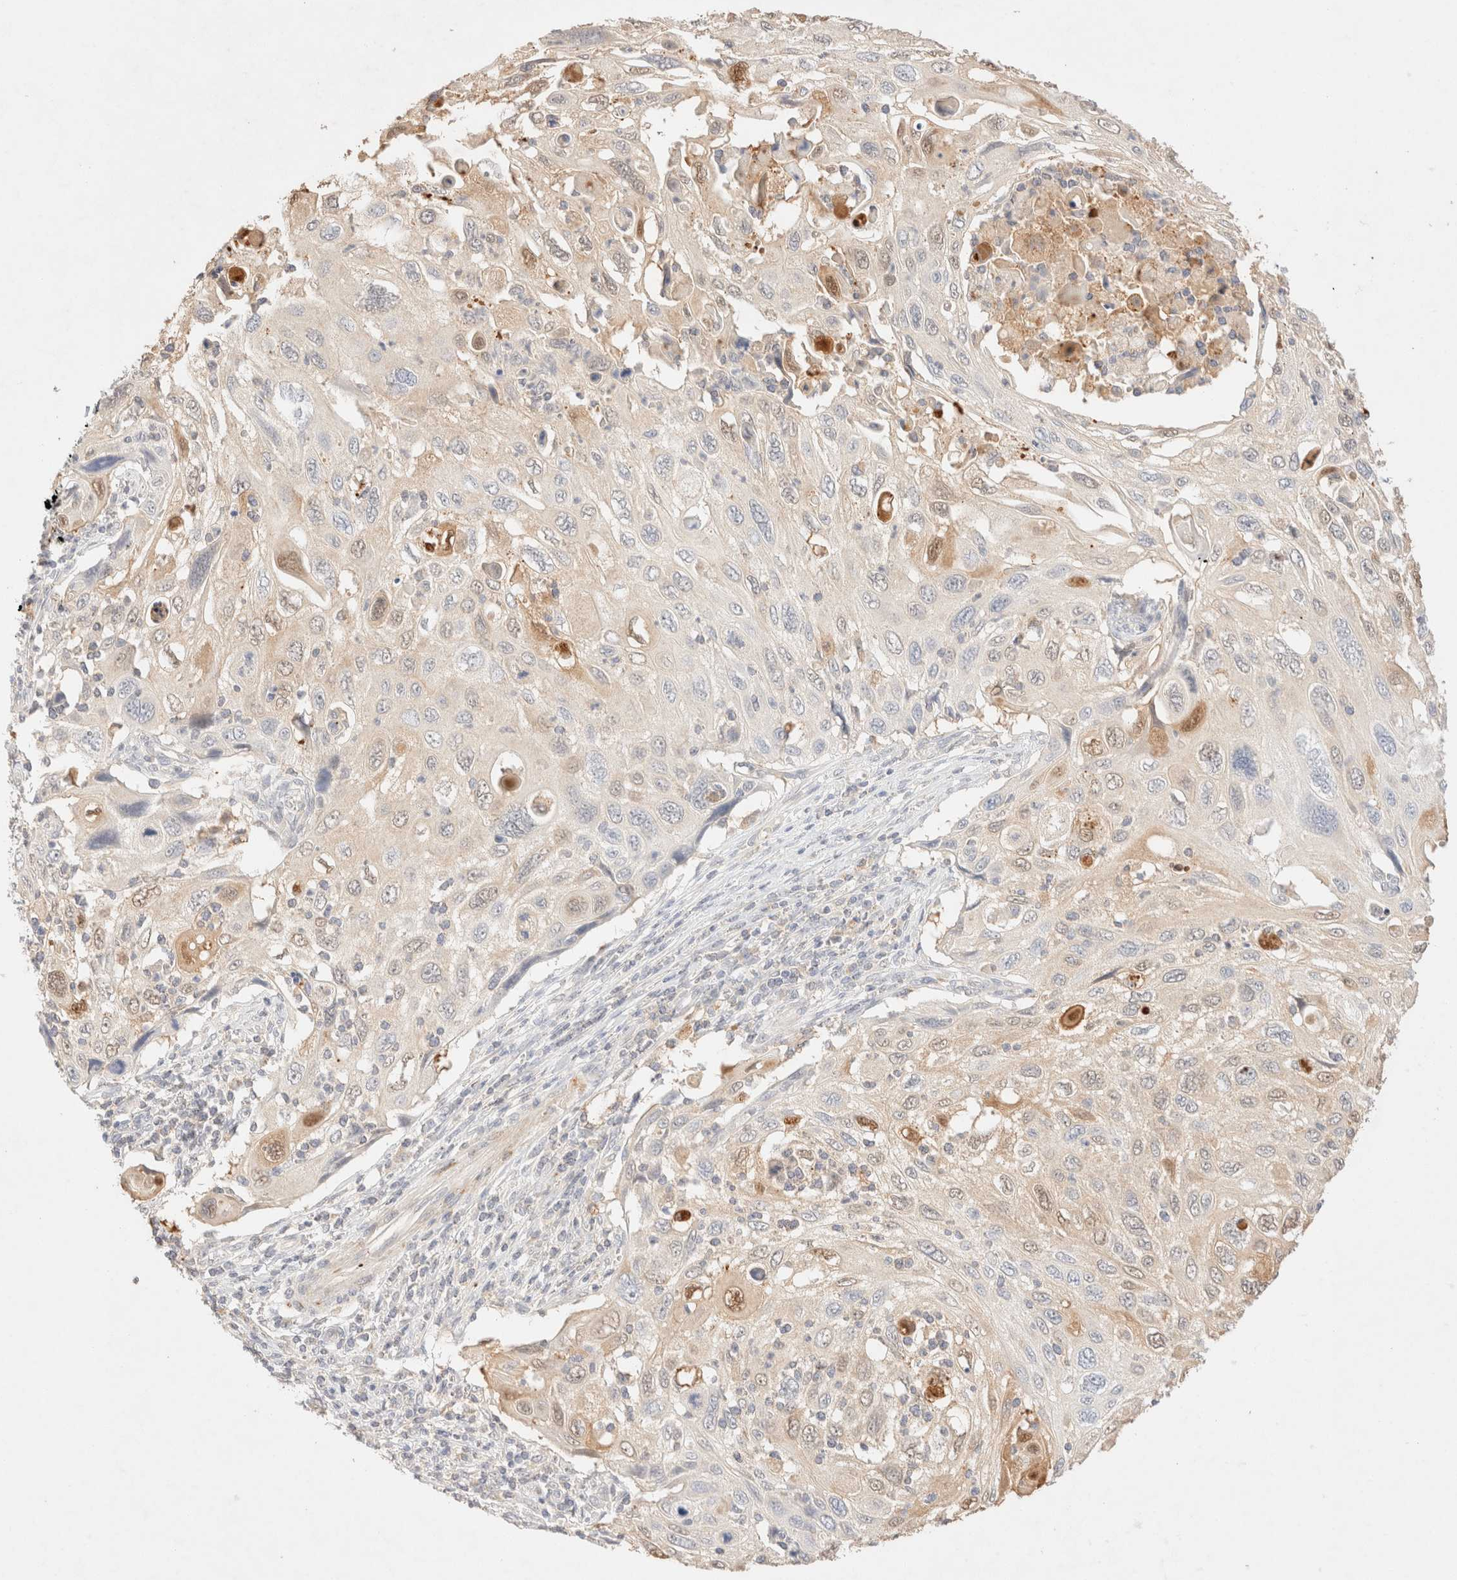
{"staining": {"intensity": "weak", "quantity": "25%-75%", "location": "cytoplasmic/membranous,nuclear"}, "tissue": "cervical cancer", "cell_type": "Tumor cells", "image_type": "cancer", "snomed": [{"axis": "morphology", "description": "Squamous cell carcinoma, NOS"}, {"axis": "topography", "description": "Cervix"}], "caption": "An immunohistochemistry image of neoplastic tissue is shown. Protein staining in brown labels weak cytoplasmic/membranous and nuclear positivity in cervical squamous cell carcinoma within tumor cells.", "gene": "SNTB1", "patient": {"sex": "female", "age": 70}}